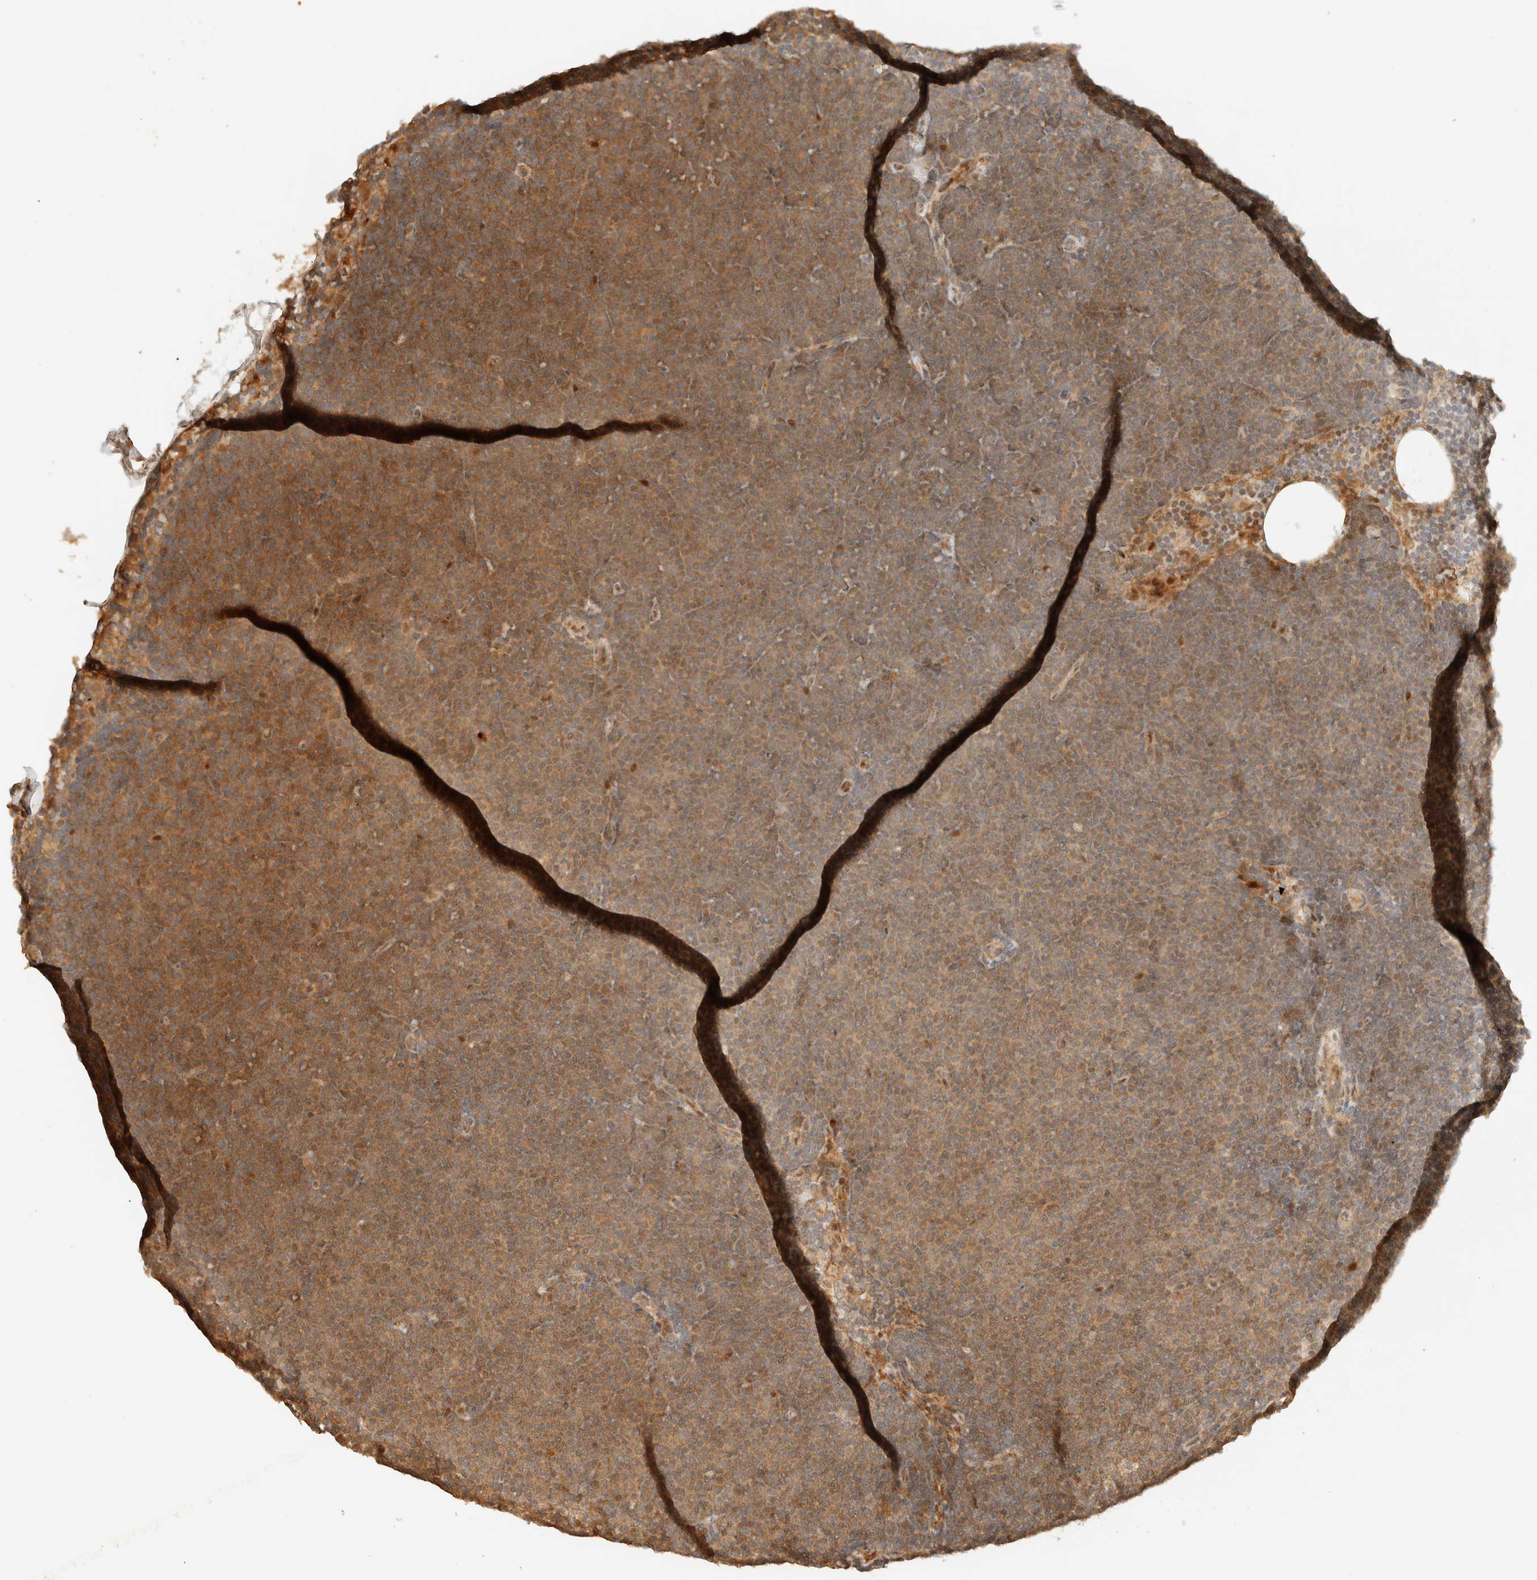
{"staining": {"intensity": "moderate", "quantity": ">75%", "location": "cytoplasmic/membranous"}, "tissue": "lymphoma", "cell_type": "Tumor cells", "image_type": "cancer", "snomed": [{"axis": "morphology", "description": "Malignant lymphoma, non-Hodgkin's type, Low grade"}, {"axis": "topography", "description": "Lymph node"}], "caption": "Immunohistochemistry (IHC) image of human lymphoma stained for a protein (brown), which shows medium levels of moderate cytoplasmic/membranous positivity in approximately >75% of tumor cells.", "gene": "ZBTB34", "patient": {"sex": "female", "age": 53}}